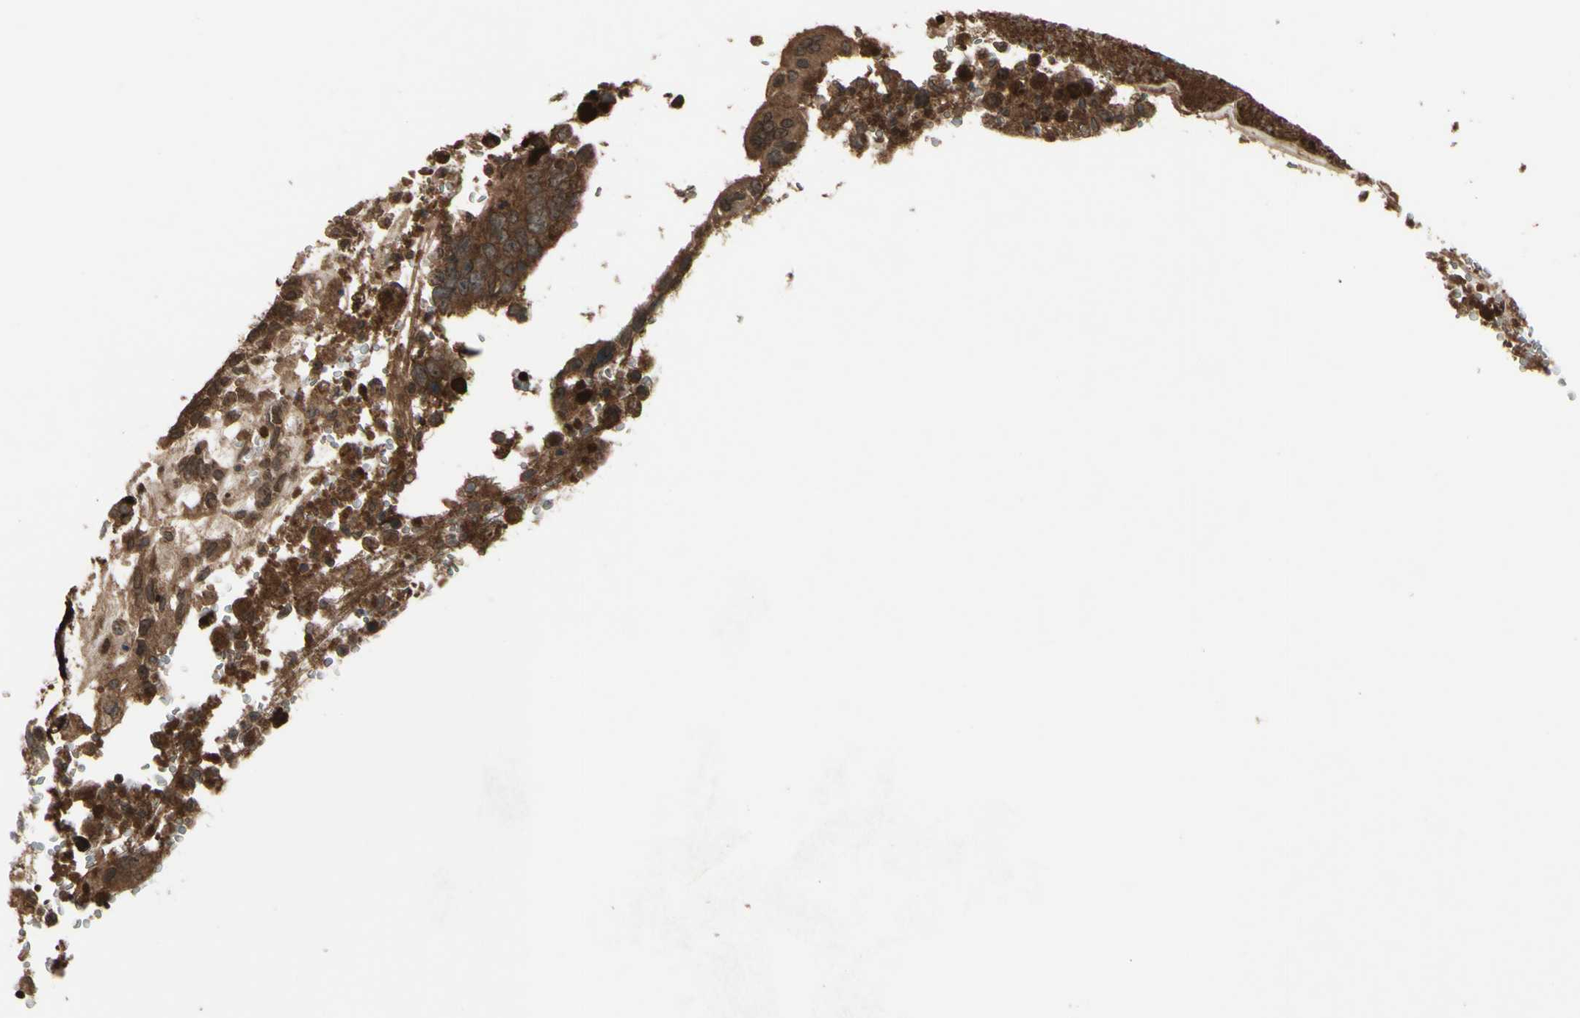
{"staining": {"intensity": "strong", "quantity": ">75%", "location": "cytoplasmic/membranous"}, "tissue": "testis cancer", "cell_type": "Tumor cells", "image_type": "cancer", "snomed": [{"axis": "morphology", "description": "Seminoma, NOS"}, {"axis": "morphology", "description": "Carcinoma, Embryonal, NOS"}, {"axis": "topography", "description": "Testis"}], "caption": "The image demonstrates staining of testis embryonal carcinoma, revealing strong cytoplasmic/membranous protein positivity (brown color) within tumor cells.", "gene": "AFP", "patient": {"sex": "male", "age": 52}}